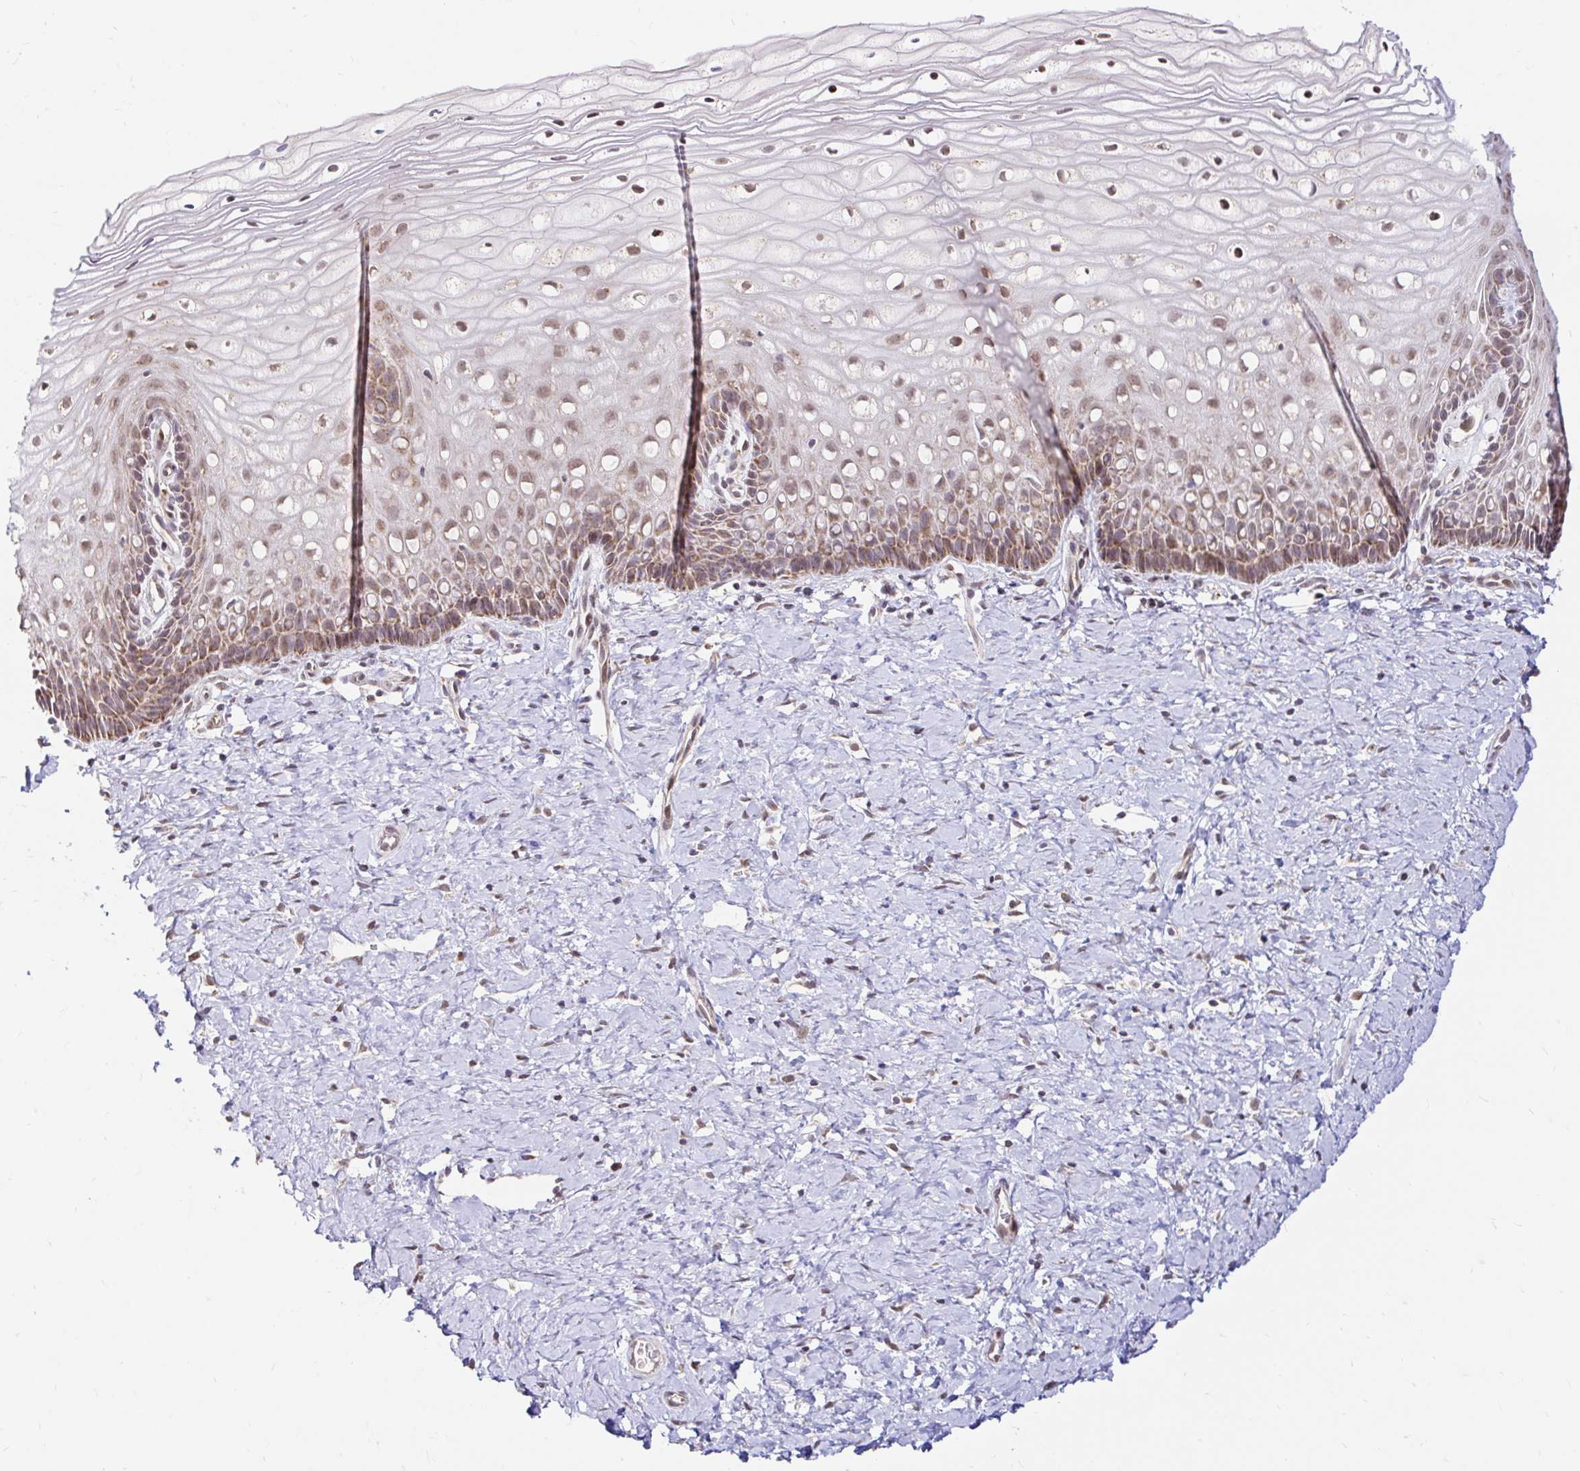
{"staining": {"intensity": "moderate", "quantity": ">75%", "location": "cytoplasmic/membranous"}, "tissue": "cervix", "cell_type": "Glandular cells", "image_type": "normal", "snomed": [{"axis": "morphology", "description": "Normal tissue, NOS"}, {"axis": "topography", "description": "Cervix"}], "caption": "Approximately >75% of glandular cells in unremarkable cervix demonstrate moderate cytoplasmic/membranous protein expression as visualized by brown immunohistochemical staining.", "gene": "TIMM50", "patient": {"sex": "female", "age": 37}}